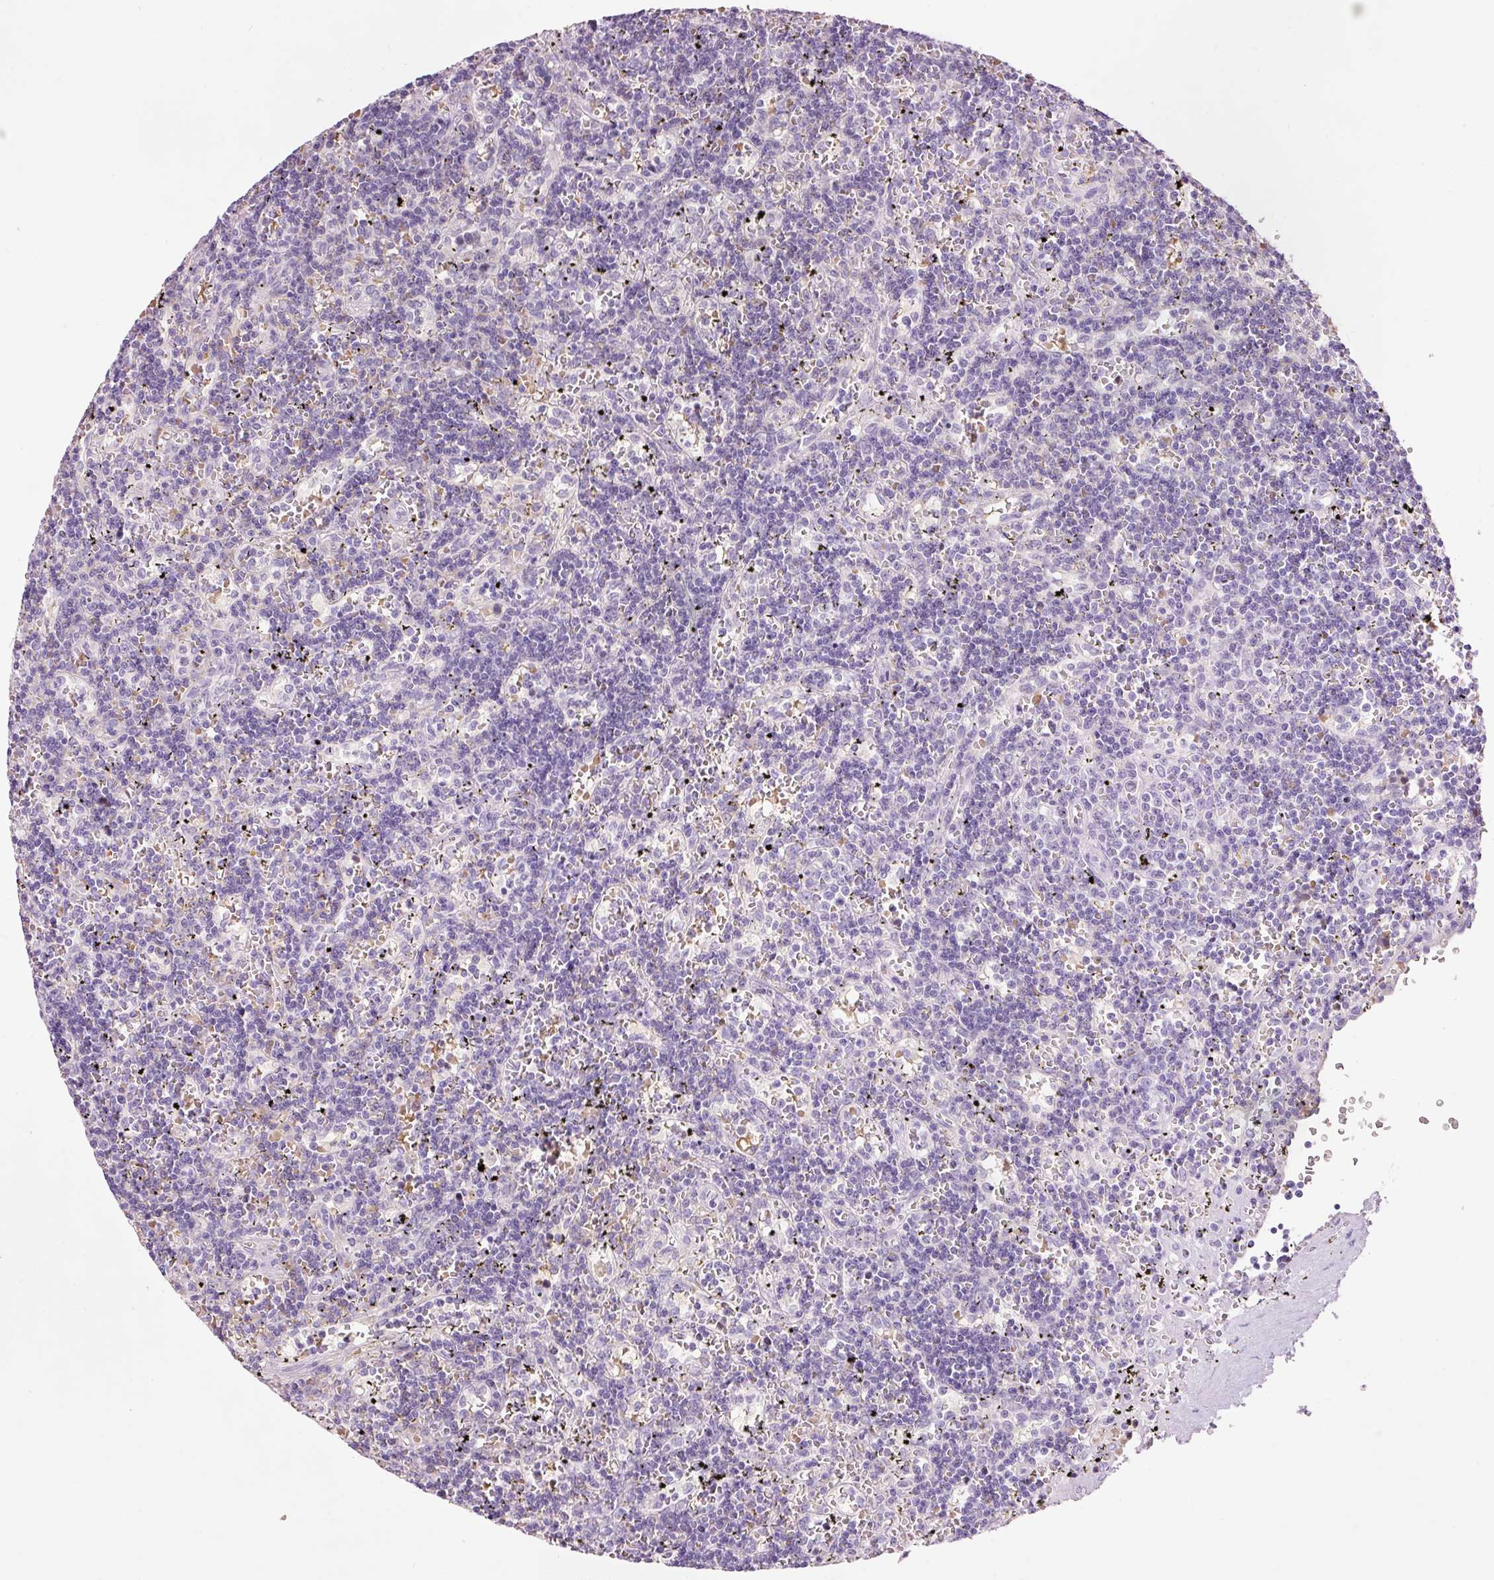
{"staining": {"intensity": "negative", "quantity": "none", "location": "none"}, "tissue": "lymphoma", "cell_type": "Tumor cells", "image_type": "cancer", "snomed": [{"axis": "morphology", "description": "Malignant lymphoma, non-Hodgkin's type, Low grade"}, {"axis": "topography", "description": "Spleen"}], "caption": "The histopathology image exhibits no significant positivity in tumor cells of malignant lymphoma, non-Hodgkin's type (low-grade). (Stains: DAB (3,3'-diaminobenzidine) immunohistochemistry with hematoxylin counter stain, Microscopy: brightfield microscopy at high magnification).", "gene": "DHRS11", "patient": {"sex": "male", "age": 60}}